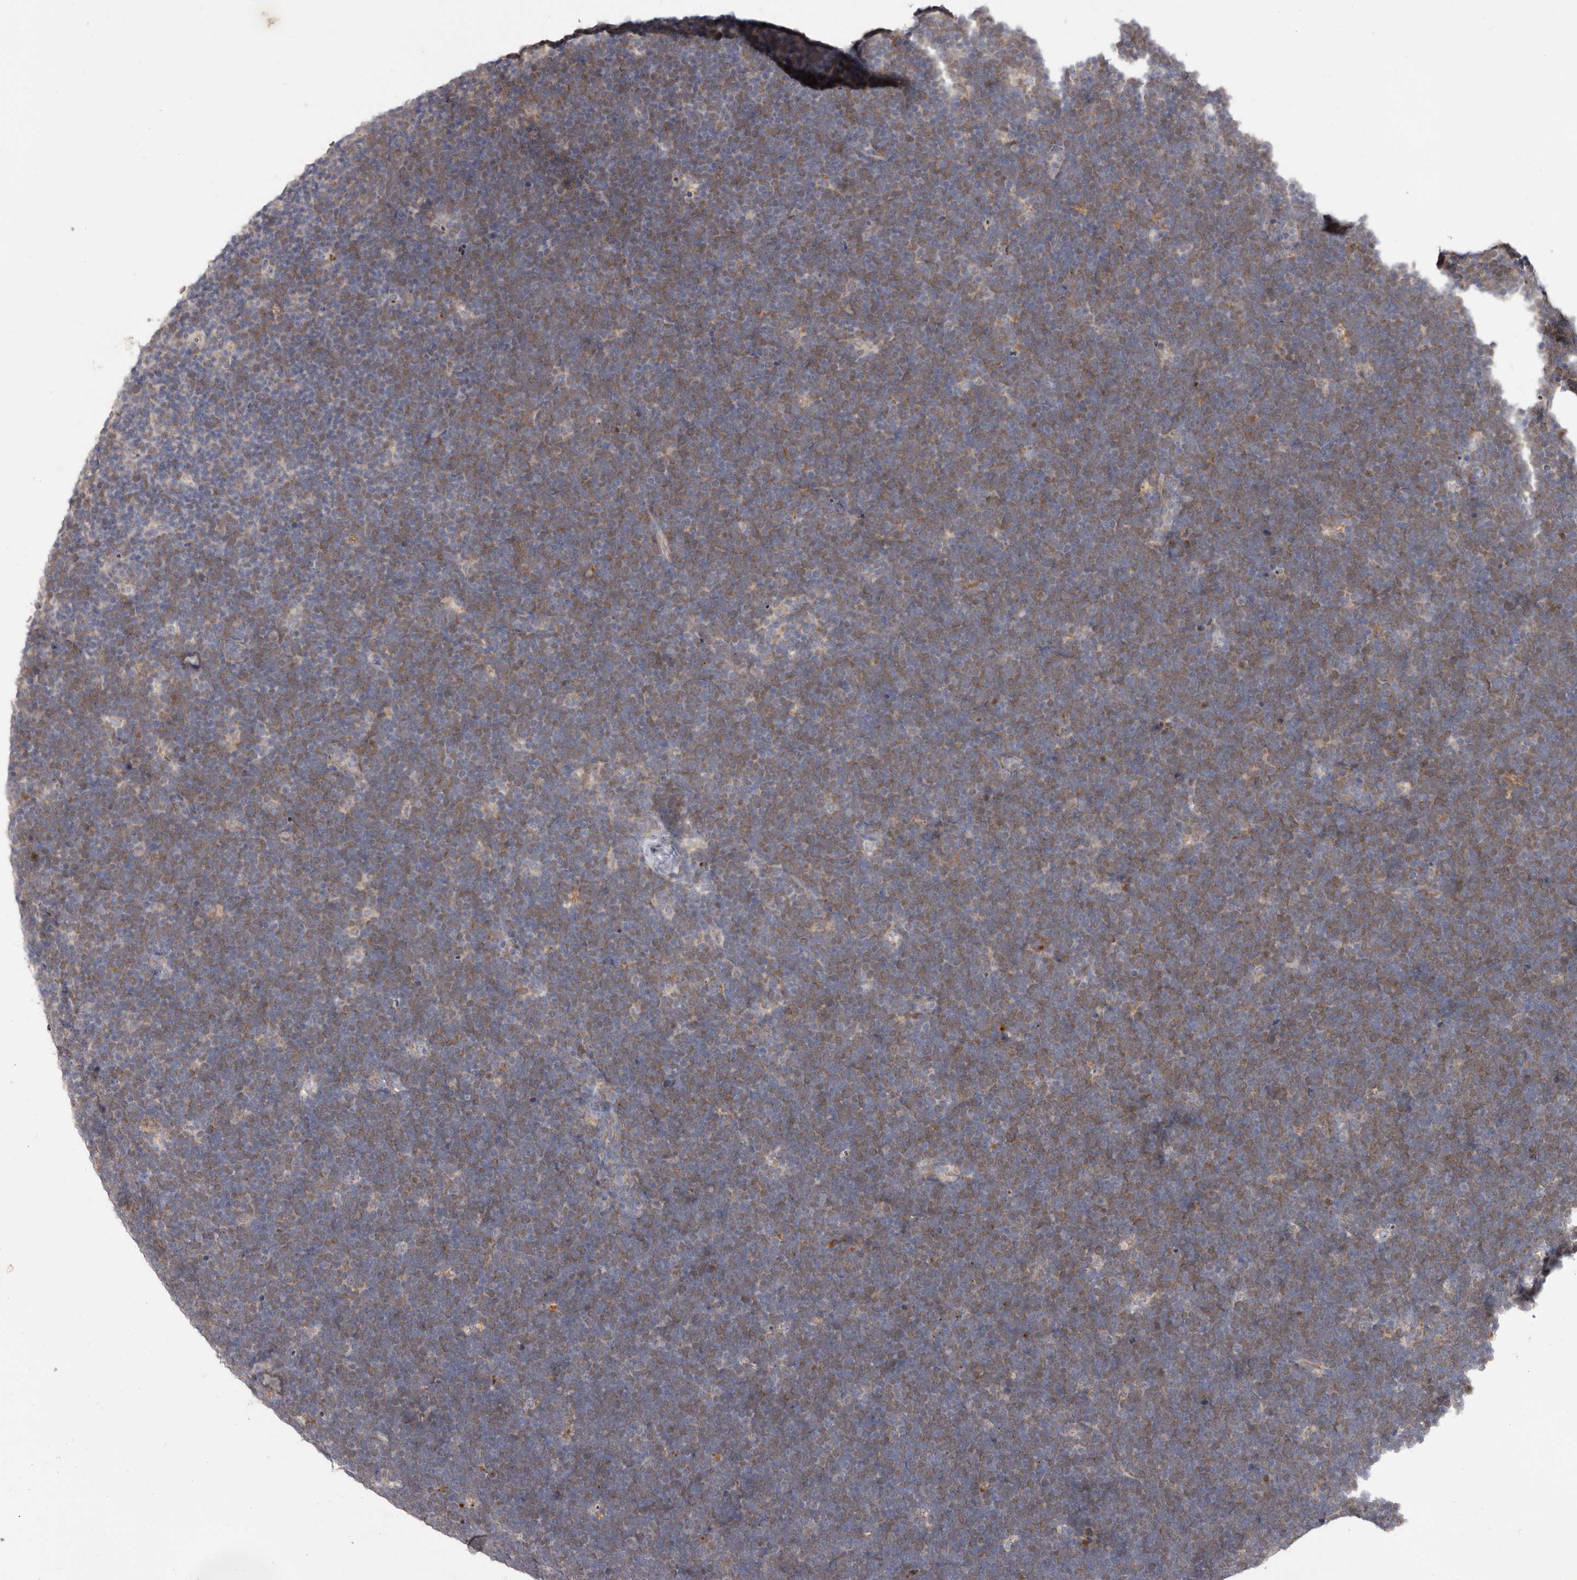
{"staining": {"intensity": "weak", "quantity": "25%-75%", "location": "cytoplasmic/membranous"}, "tissue": "lymphoma", "cell_type": "Tumor cells", "image_type": "cancer", "snomed": [{"axis": "morphology", "description": "Malignant lymphoma, non-Hodgkin's type, High grade"}, {"axis": "topography", "description": "Lymph node"}], "caption": "Immunohistochemistry image of neoplastic tissue: human high-grade malignant lymphoma, non-Hodgkin's type stained using immunohistochemistry (IHC) demonstrates low levels of weak protein expression localized specifically in the cytoplasmic/membranous of tumor cells, appearing as a cytoplasmic/membranous brown color.", "gene": "SMC4", "patient": {"sex": "male", "age": 13}}